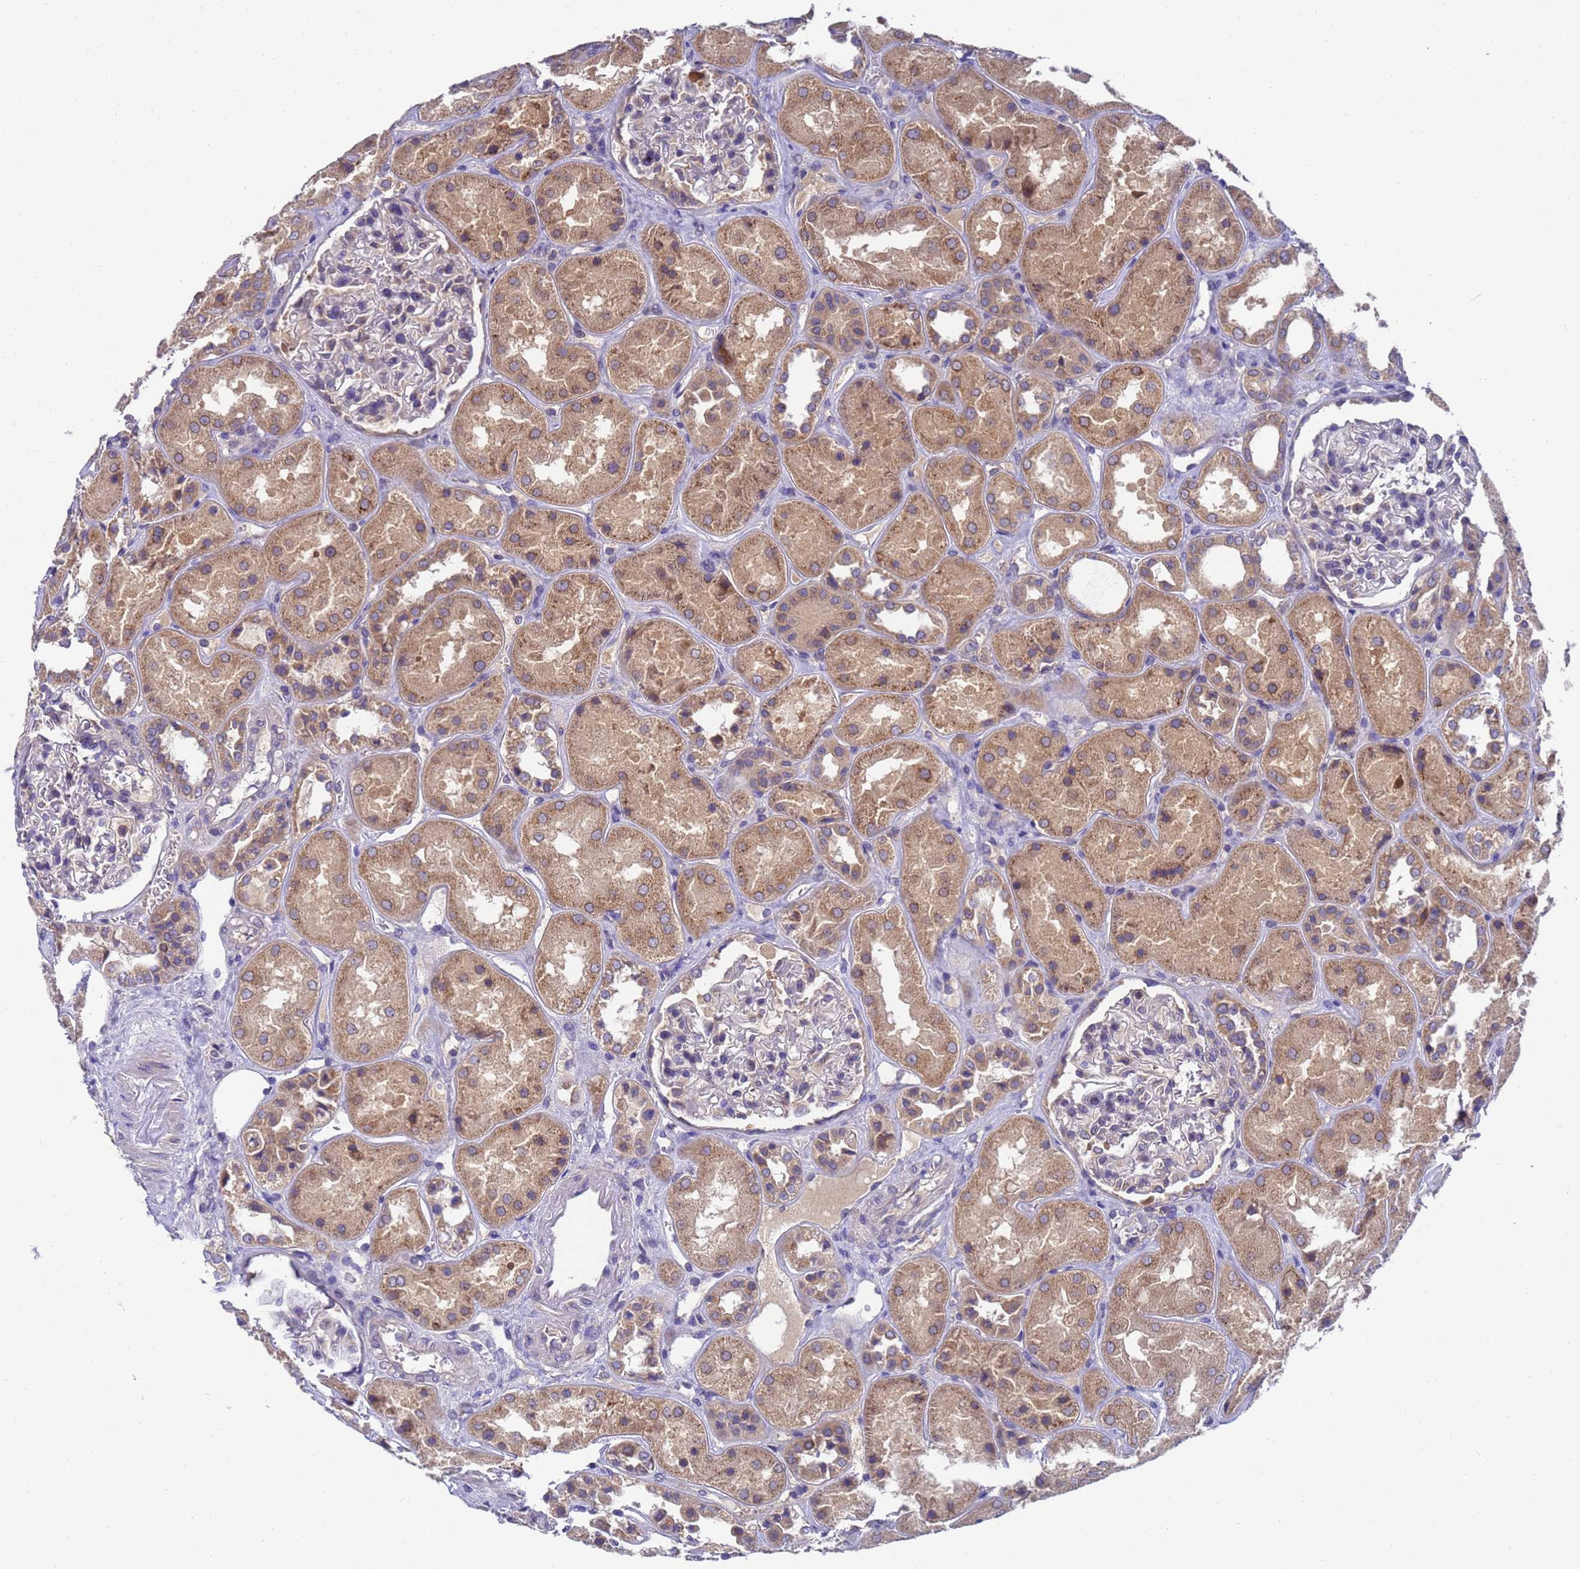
{"staining": {"intensity": "negative", "quantity": "none", "location": "none"}, "tissue": "kidney", "cell_type": "Cells in glomeruli", "image_type": "normal", "snomed": [{"axis": "morphology", "description": "Normal tissue, NOS"}, {"axis": "topography", "description": "Kidney"}], "caption": "There is no significant positivity in cells in glomeruli of kidney. (DAB (3,3'-diaminobenzidine) immunohistochemistry (IHC), high magnification).", "gene": "DCAF12L1", "patient": {"sex": "male", "age": 70}}